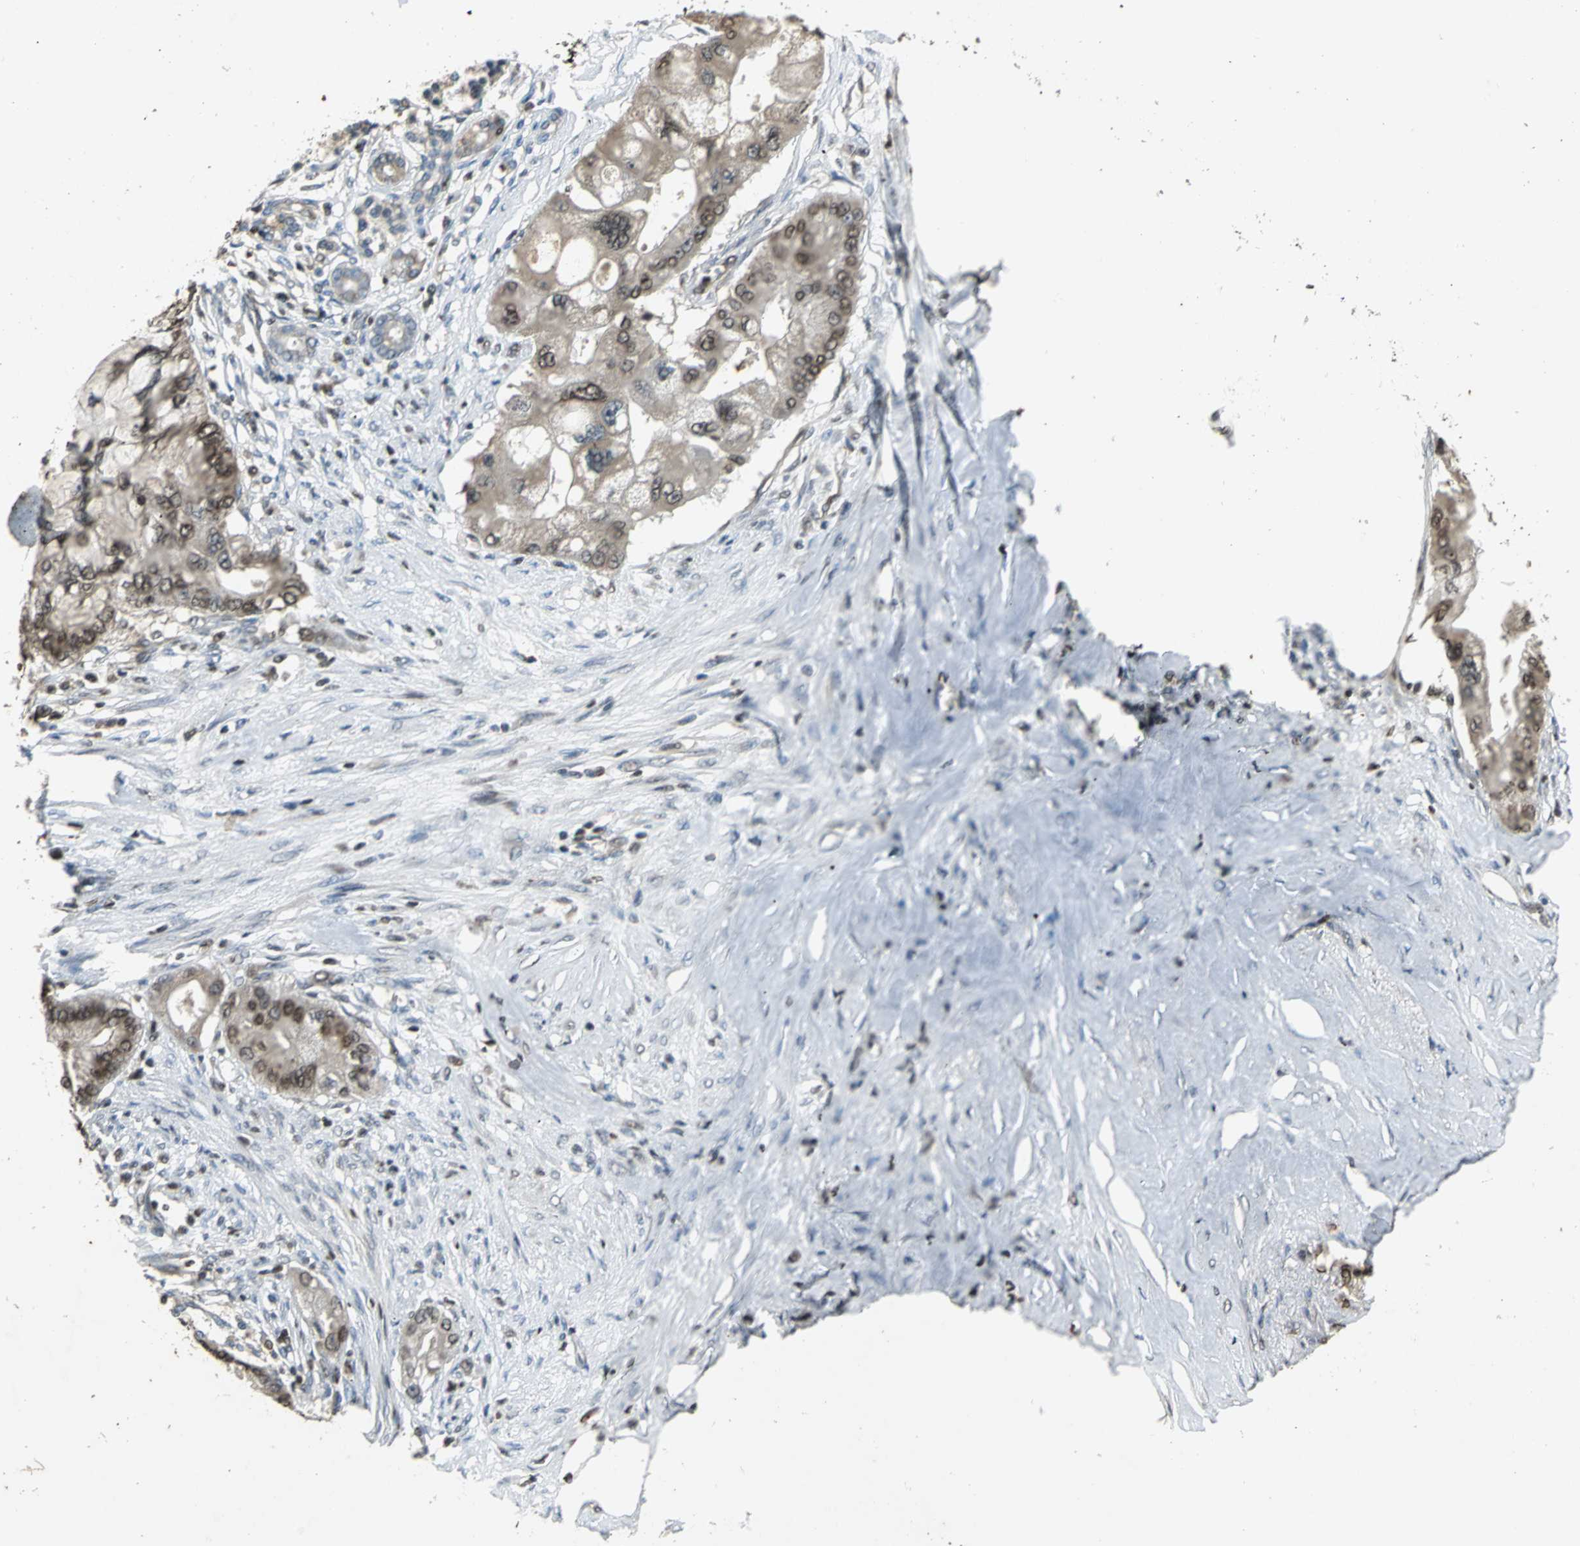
{"staining": {"intensity": "moderate", "quantity": ">75%", "location": "cytoplasmic/membranous,nuclear"}, "tissue": "pancreatic cancer", "cell_type": "Tumor cells", "image_type": "cancer", "snomed": [{"axis": "morphology", "description": "Adenocarcinoma, NOS"}, {"axis": "topography", "description": "Pancreas"}], "caption": "Adenocarcinoma (pancreatic) tissue exhibits moderate cytoplasmic/membranous and nuclear positivity in about >75% of tumor cells, visualized by immunohistochemistry.", "gene": "AHR", "patient": {"sex": "male", "age": 59}}